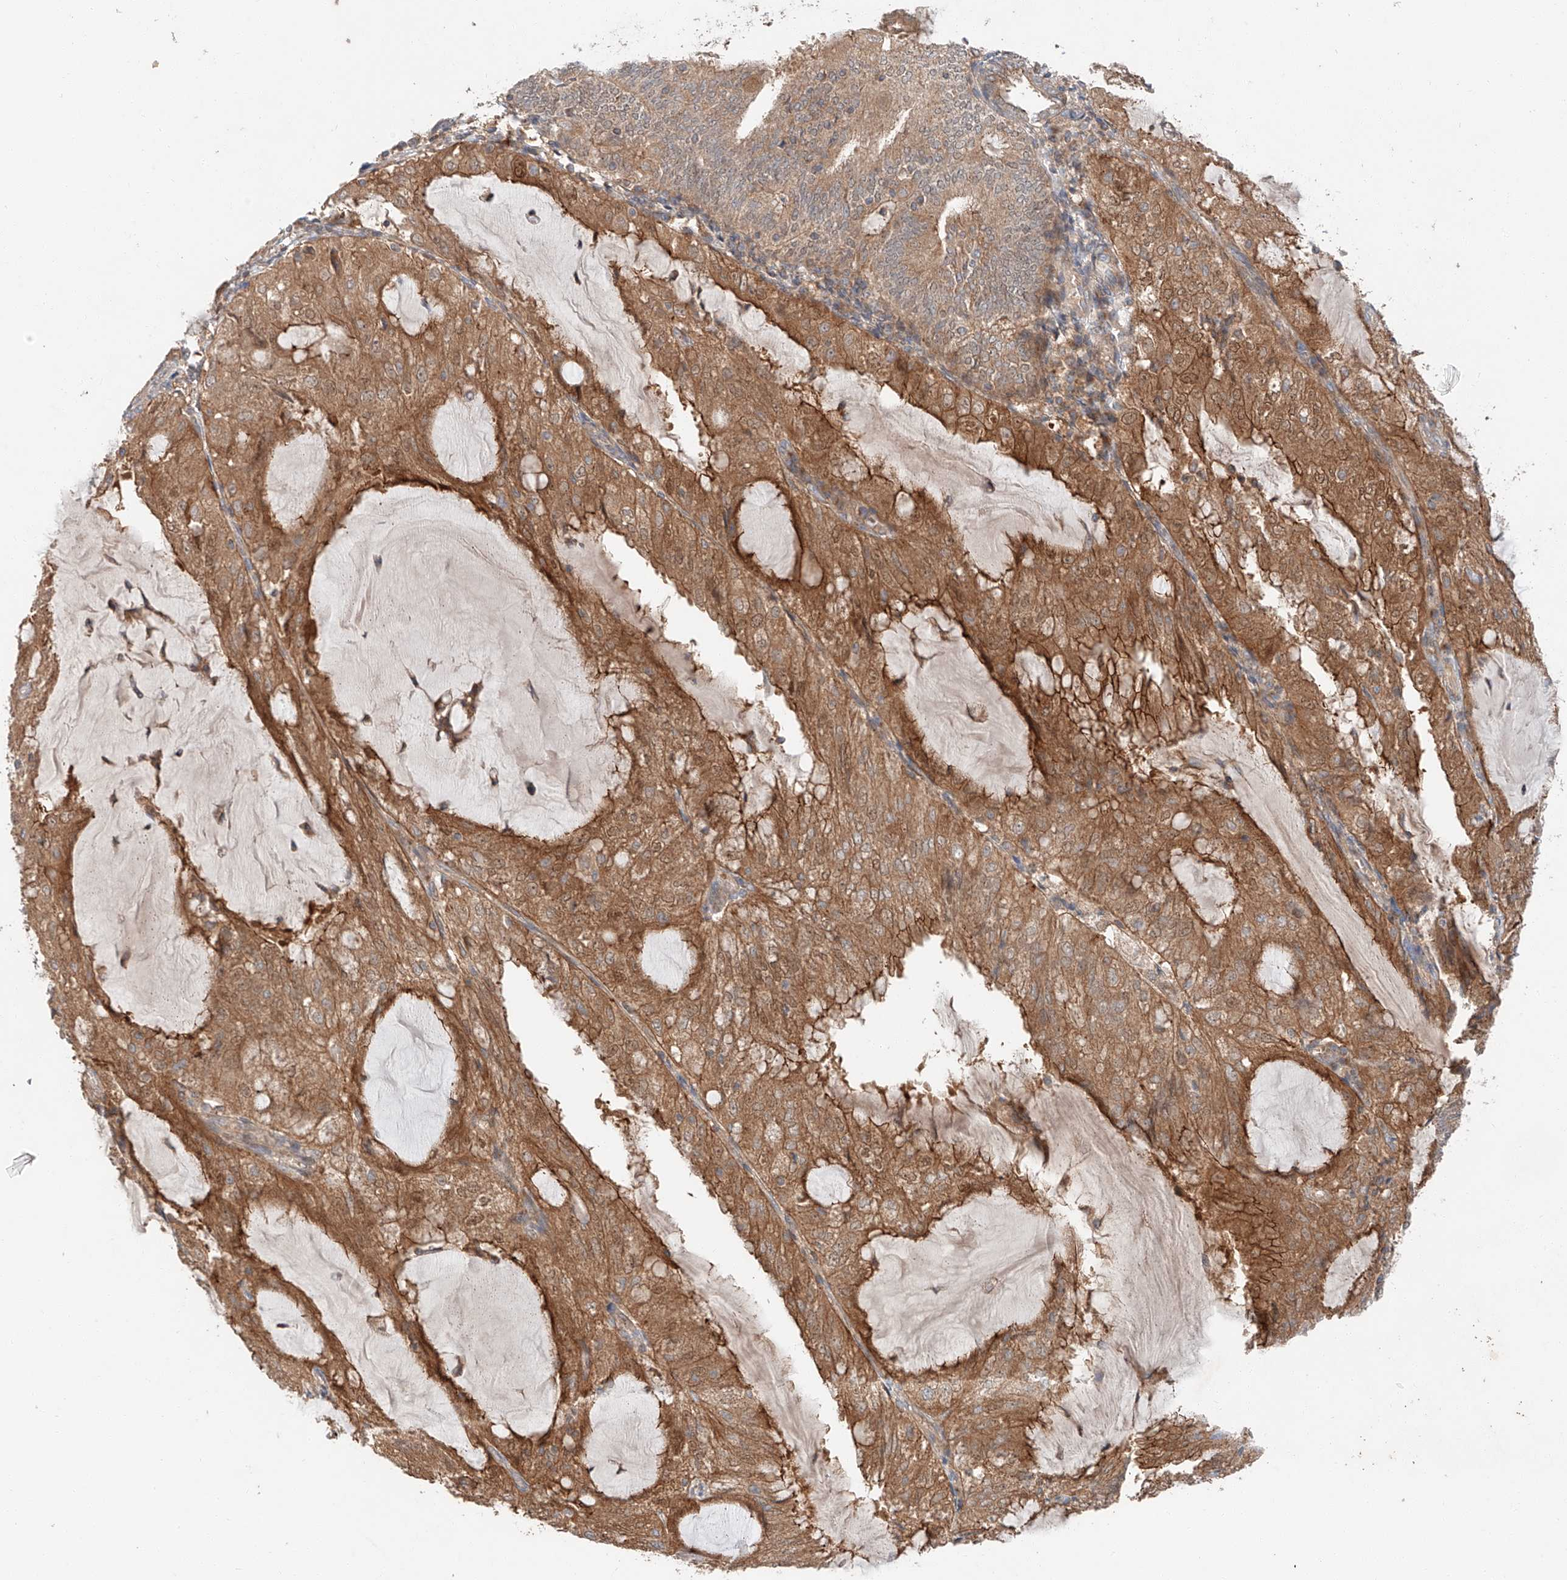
{"staining": {"intensity": "moderate", "quantity": ">75%", "location": "cytoplasmic/membranous"}, "tissue": "endometrial cancer", "cell_type": "Tumor cells", "image_type": "cancer", "snomed": [{"axis": "morphology", "description": "Adenocarcinoma, NOS"}, {"axis": "topography", "description": "Endometrium"}], "caption": "Tumor cells display moderate cytoplasmic/membranous expression in approximately >75% of cells in endometrial cancer (adenocarcinoma).", "gene": "XPNPEP1", "patient": {"sex": "female", "age": 81}}